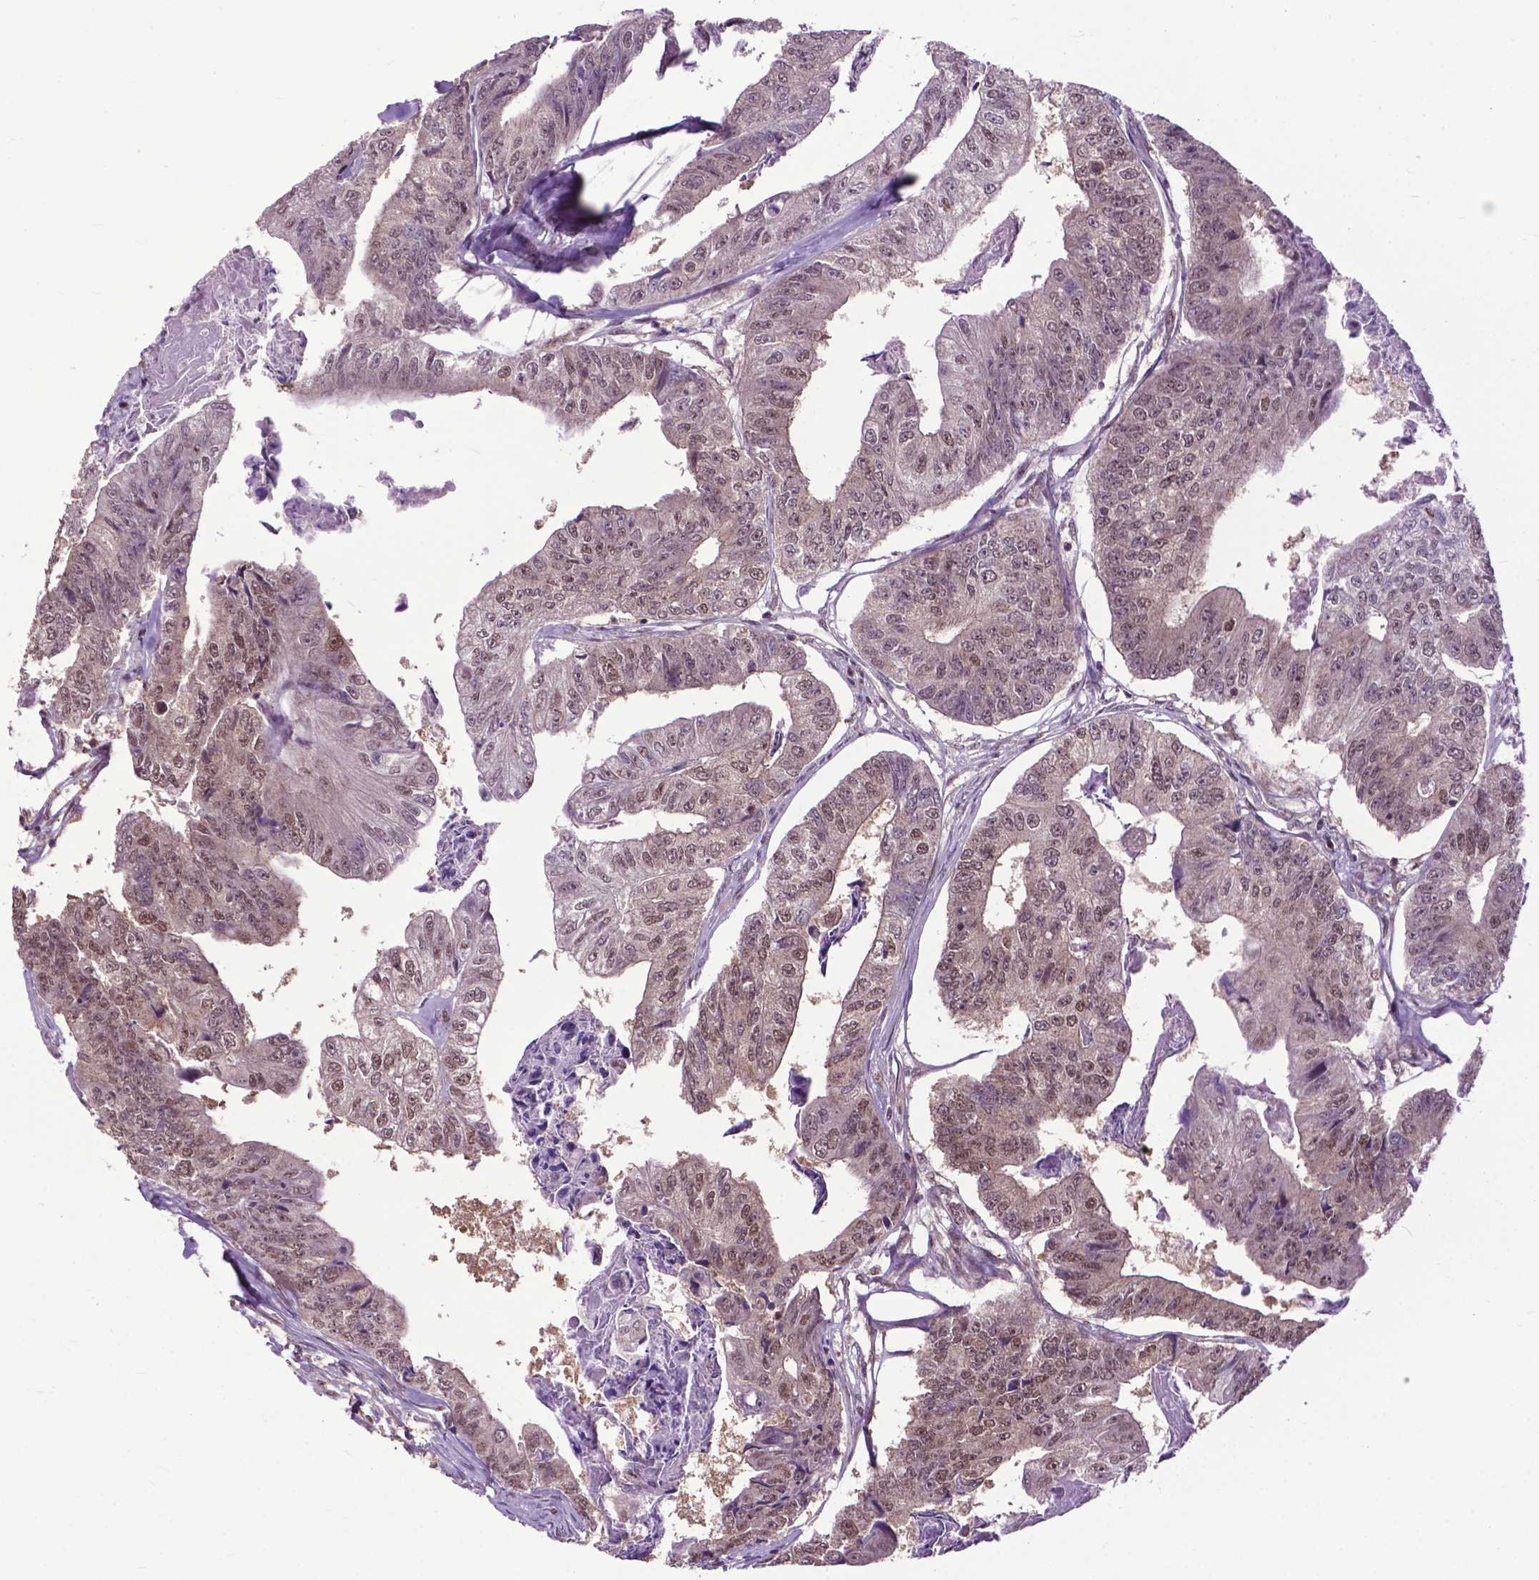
{"staining": {"intensity": "moderate", "quantity": "25%-75%", "location": "nuclear"}, "tissue": "colorectal cancer", "cell_type": "Tumor cells", "image_type": "cancer", "snomed": [{"axis": "morphology", "description": "Adenocarcinoma, NOS"}, {"axis": "topography", "description": "Colon"}], "caption": "IHC (DAB (3,3'-diaminobenzidine)) staining of colorectal cancer reveals moderate nuclear protein positivity in about 25%-75% of tumor cells. (brown staining indicates protein expression, while blue staining denotes nuclei).", "gene": "FAF1", "patient": {"sex": "female", "age": 67}}